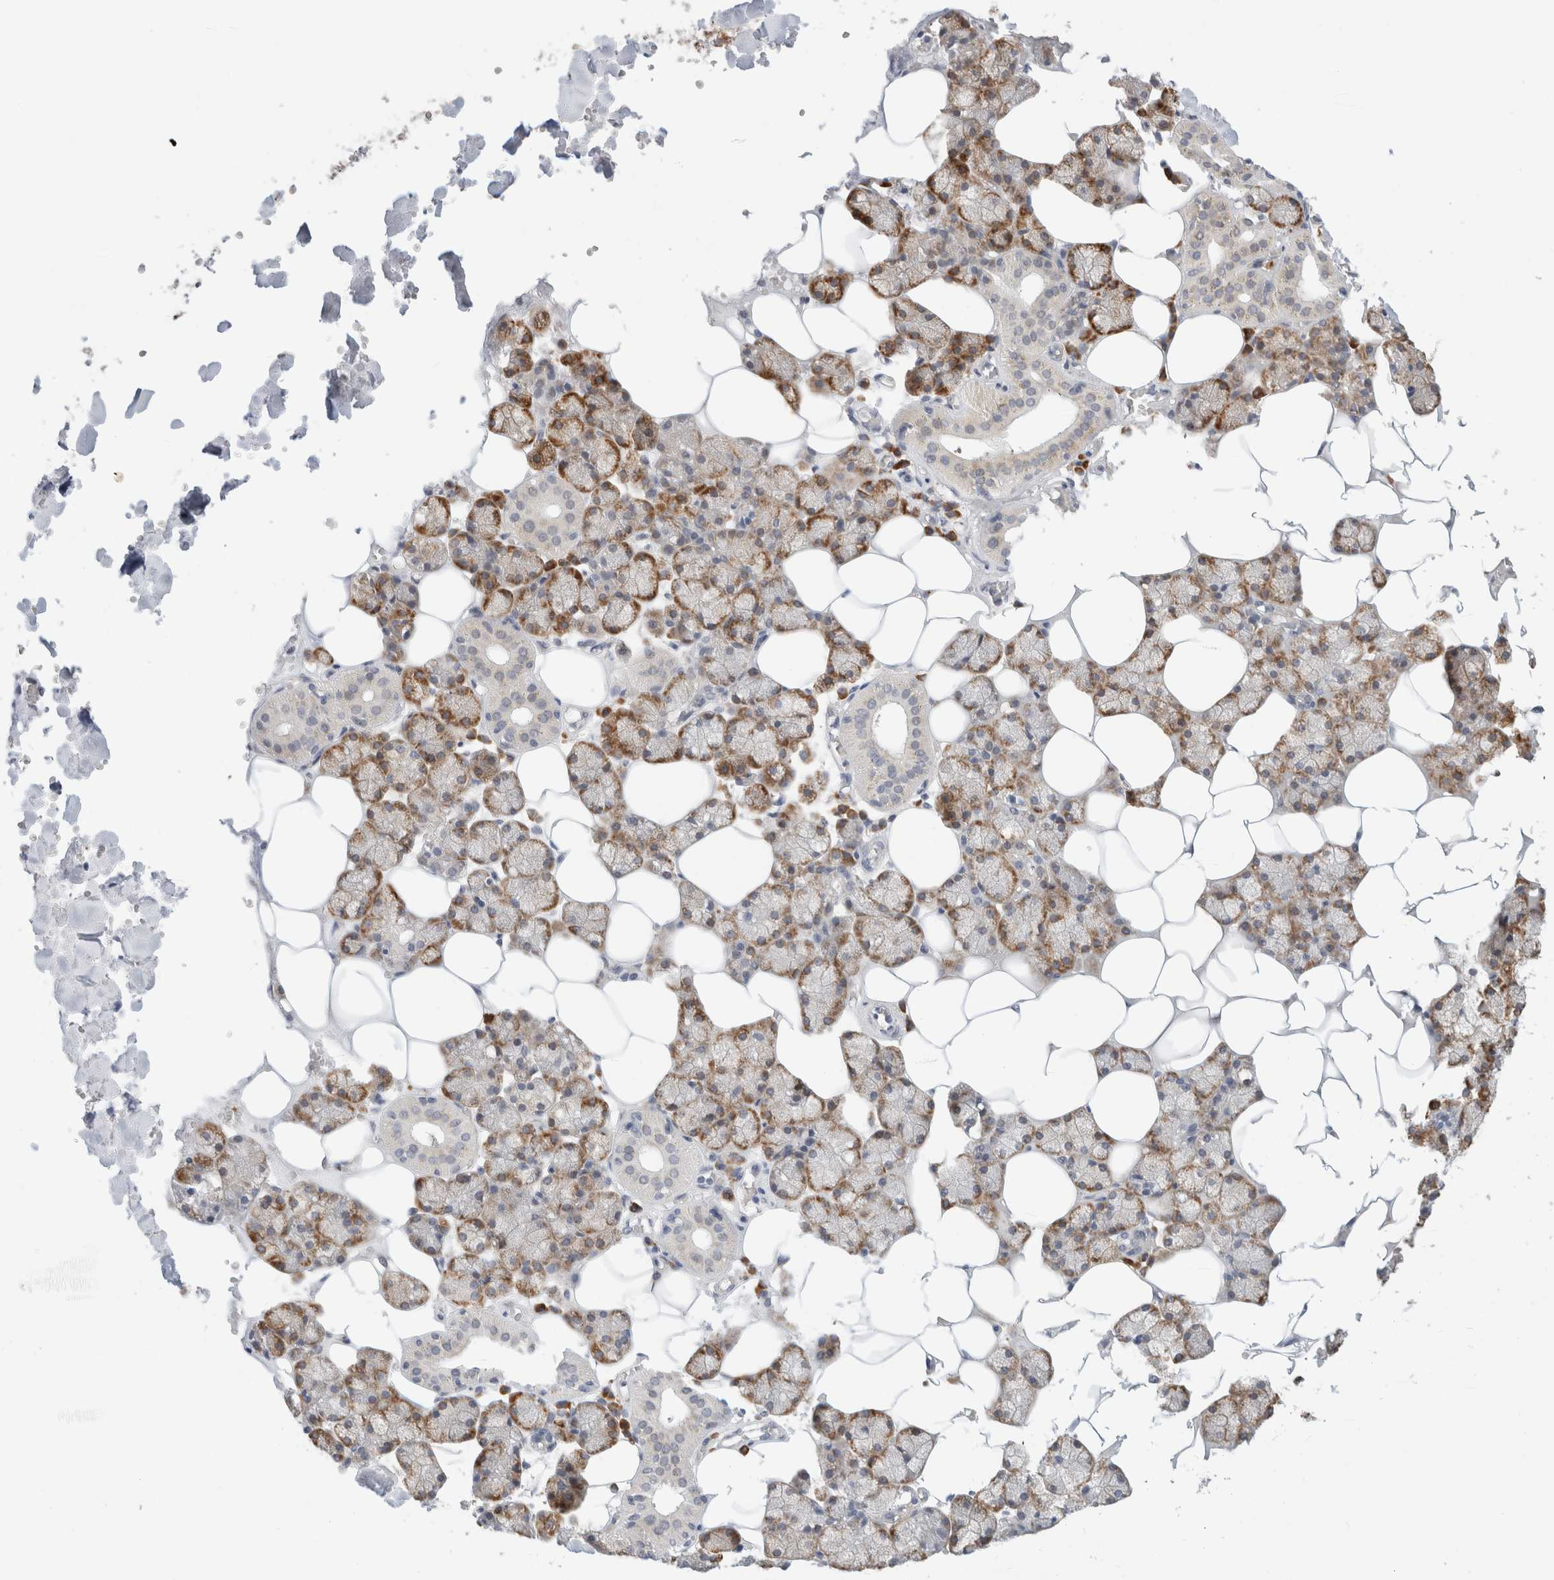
{"staining": {"intensity": "moderate", "quantity": "25%-75%", "location": "cytoplasmic/membranous"}, "tissue": "salivary gland", "cell_type": "Glandular cells", "image_type": "normal", "snomed": [{"axis": "morphology", "description": "Normal tissue, NOS"}, {"axis": "topography", "description": "Salivary gland"}], "caption": "Immunohistochemical staining of benign human salivary gland demonstrates 25%-75% levels of moderate cytoplasmic/membranous protein expression in approximately 25%-75% of glandular cells. (Brightfield microscopy of DAB IHC at high magnification).", "gene": "HDLBP", "patient": {"sex": "male", "age": 62}}